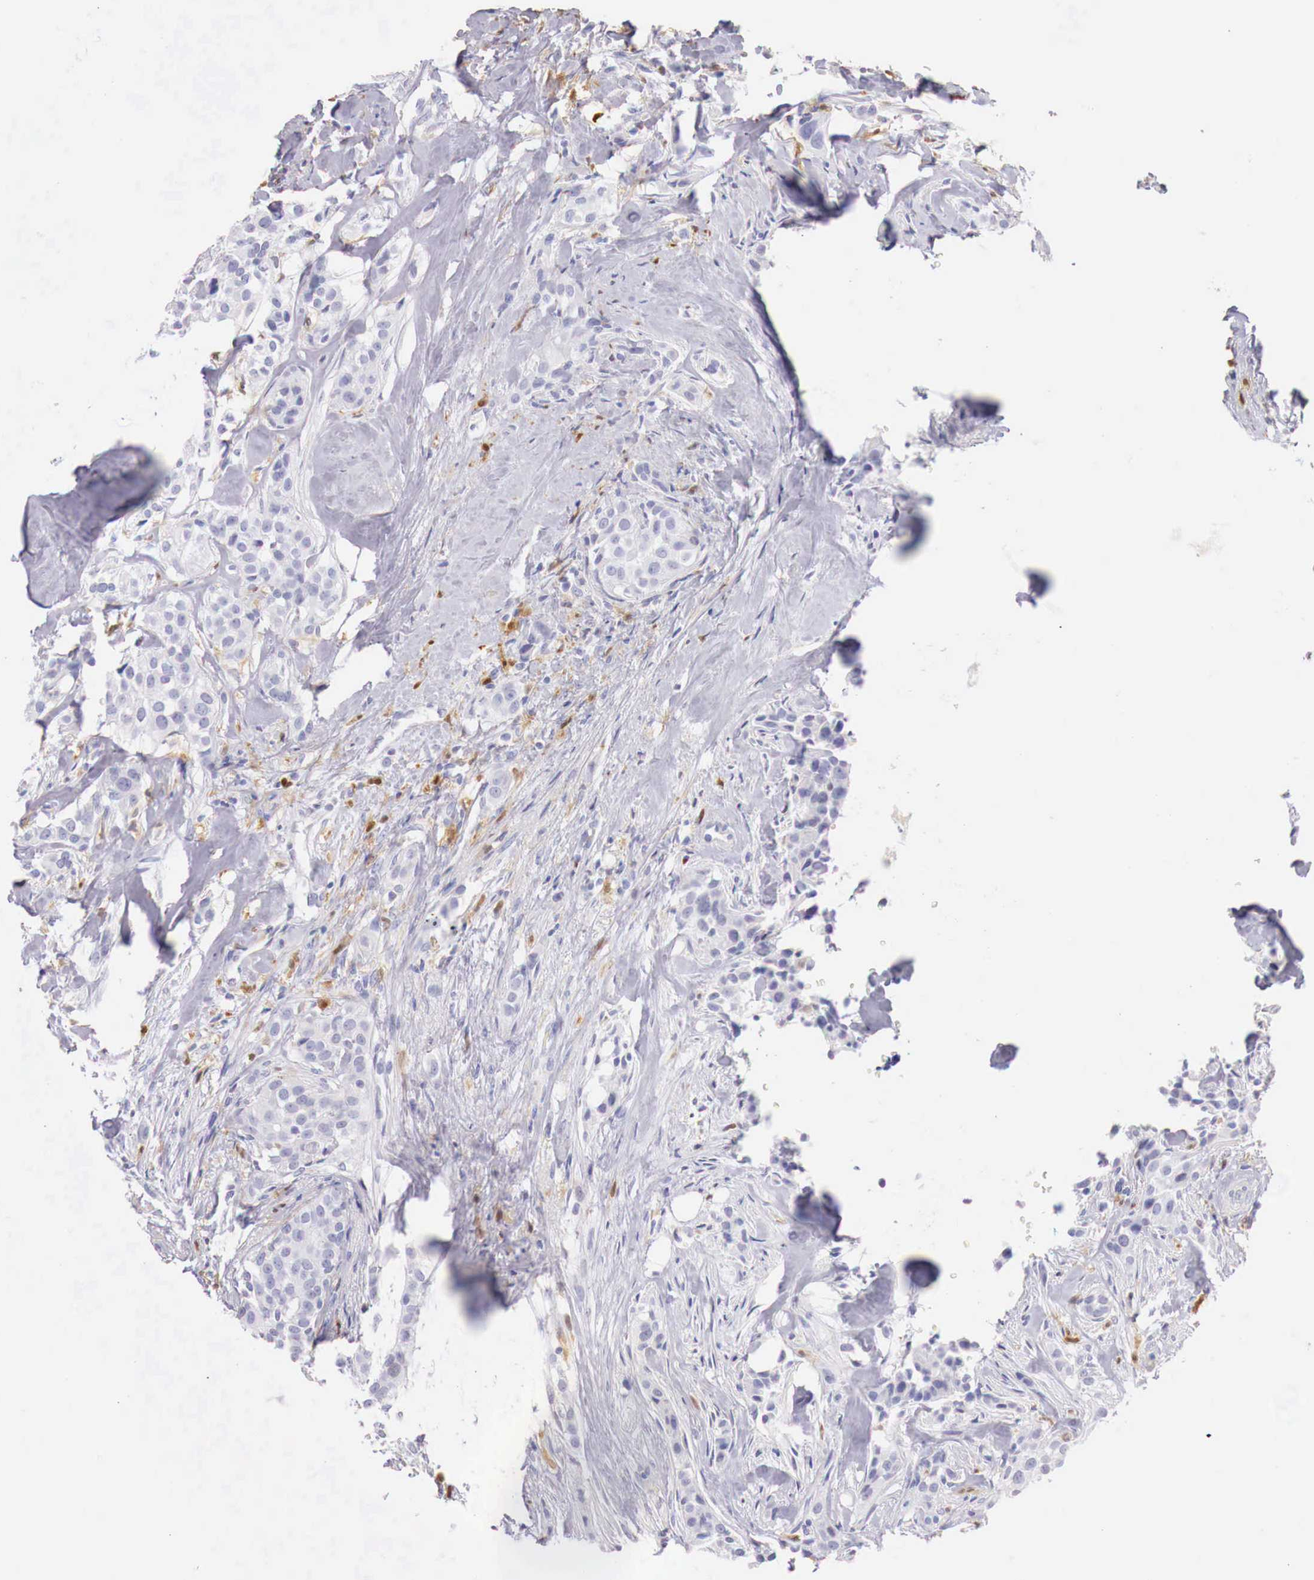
{"staining": {"intensity": "negative", "quantity": "none", "location": "none"}, "tissue": "breast cancer", "cell_type": "Tumor cells", "image_type": "cancer", "snomed": [{"axis": "morphology", "description": "Duct carcinoma"}, {"axis": "topography", "description": "Breast"}], "caption": "Protein analysis of breast cancer (invasive ductal carcinoma) reveals no significant positivity in tumor cells.", "gene": "RENBP", "patient": {"sex": "female", "age": 45}}